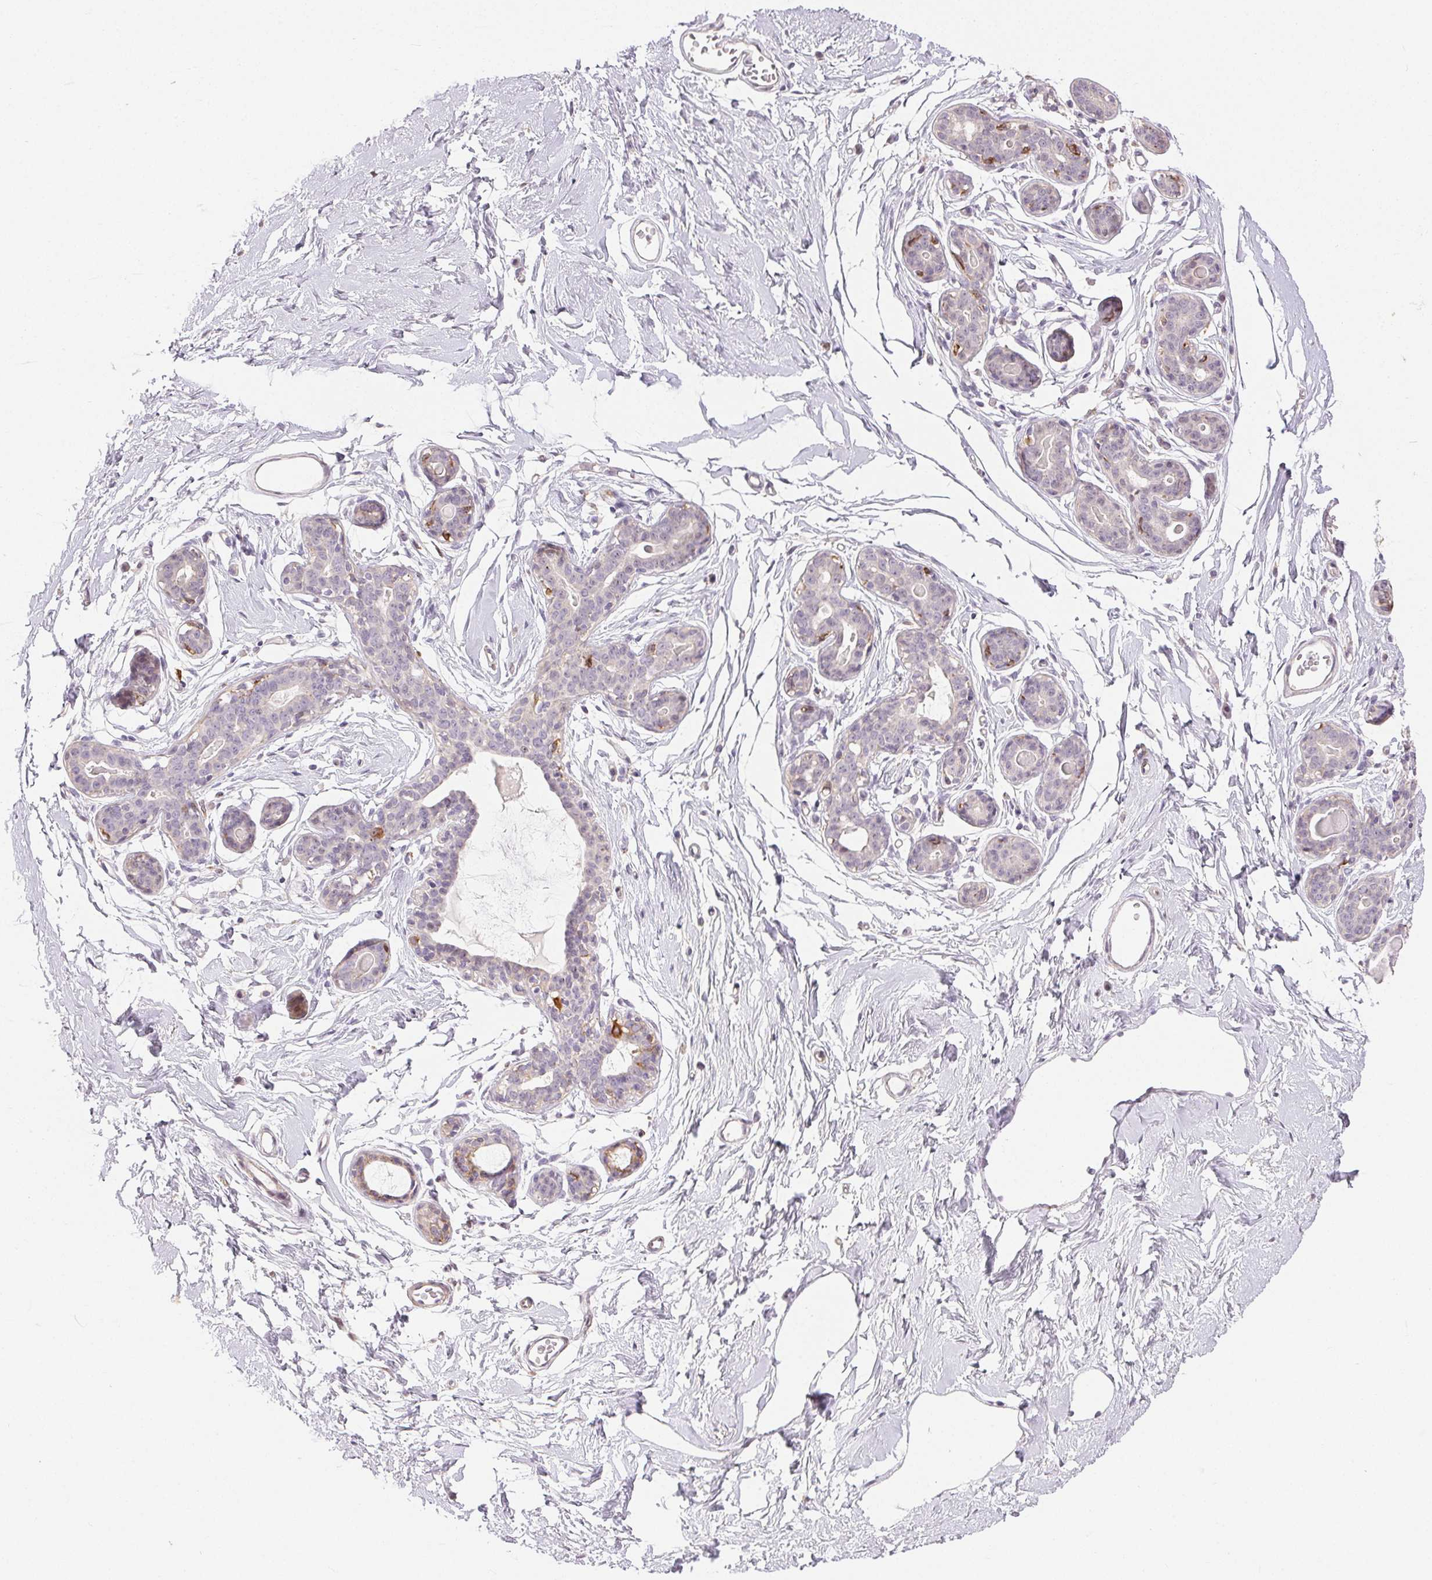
{"staining": {"intensity": "weak", "quantity": "25%-75%", "location": "cytoplasmic/membranous"}, "tissue": "breast", "cell_type": "Adipocytes", "image_type": "normal", "snomed": [{"axis": "morphology", "description": "Normal tissue, NOS"}, {"axis": "topography", "description": "Breast"}], "caption": "Immunohistochemistry staining of unremarkable breast, which reveals low levels of weak cytoplasmic/membranous expression in about 25%-75% of adipocytes indicating weak cytoplasmic/membranous protein positivity. The staining was performed using DAB (brown) for protein detection and nuclei were counterstained in hematoxylin (blue).", "gene": "RPGRIP1", "patient": {"sex": "female", "age": 45}}